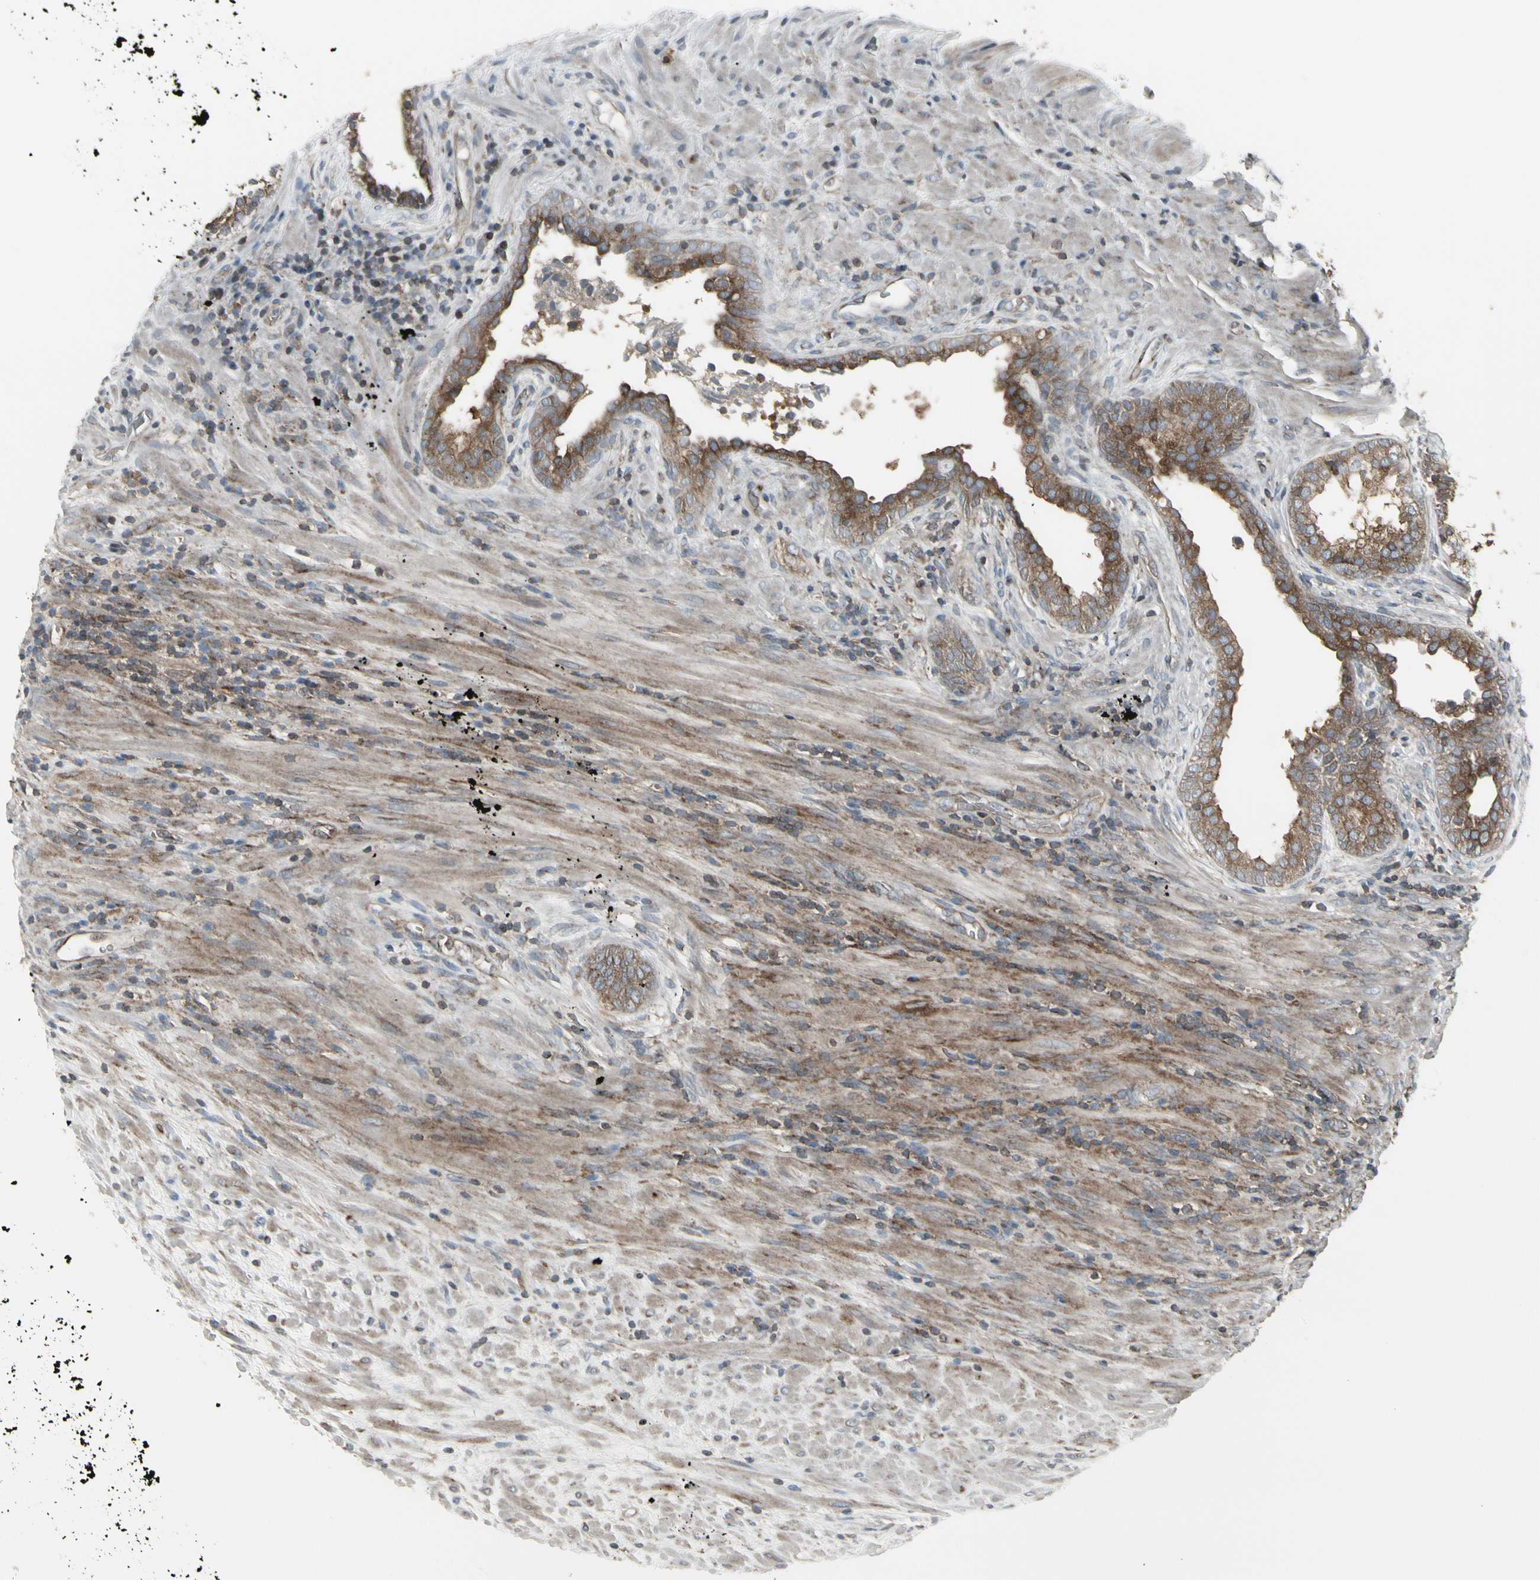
{"staining": {"intensity": "moderate", "quantity": ">75%", "location": "cytoplasmic/membranous"}, "tissue": "prostate", "cell_type": "Glandular cells", "image_type": "normal", "snomed": [{"axis": "morphology", "description": "Normal tissue, NOS"}, {"axis": "topography", "description": "Prostate"}], "caption": "Immunohistochemical staining of unremarkable prostate shows >75% levels of moderate cytoplasmic/membranous protein expression in approximately >75% of glandular cells.", "gene": "EPS15", "patient": {"sex": "male", "age": 76}}